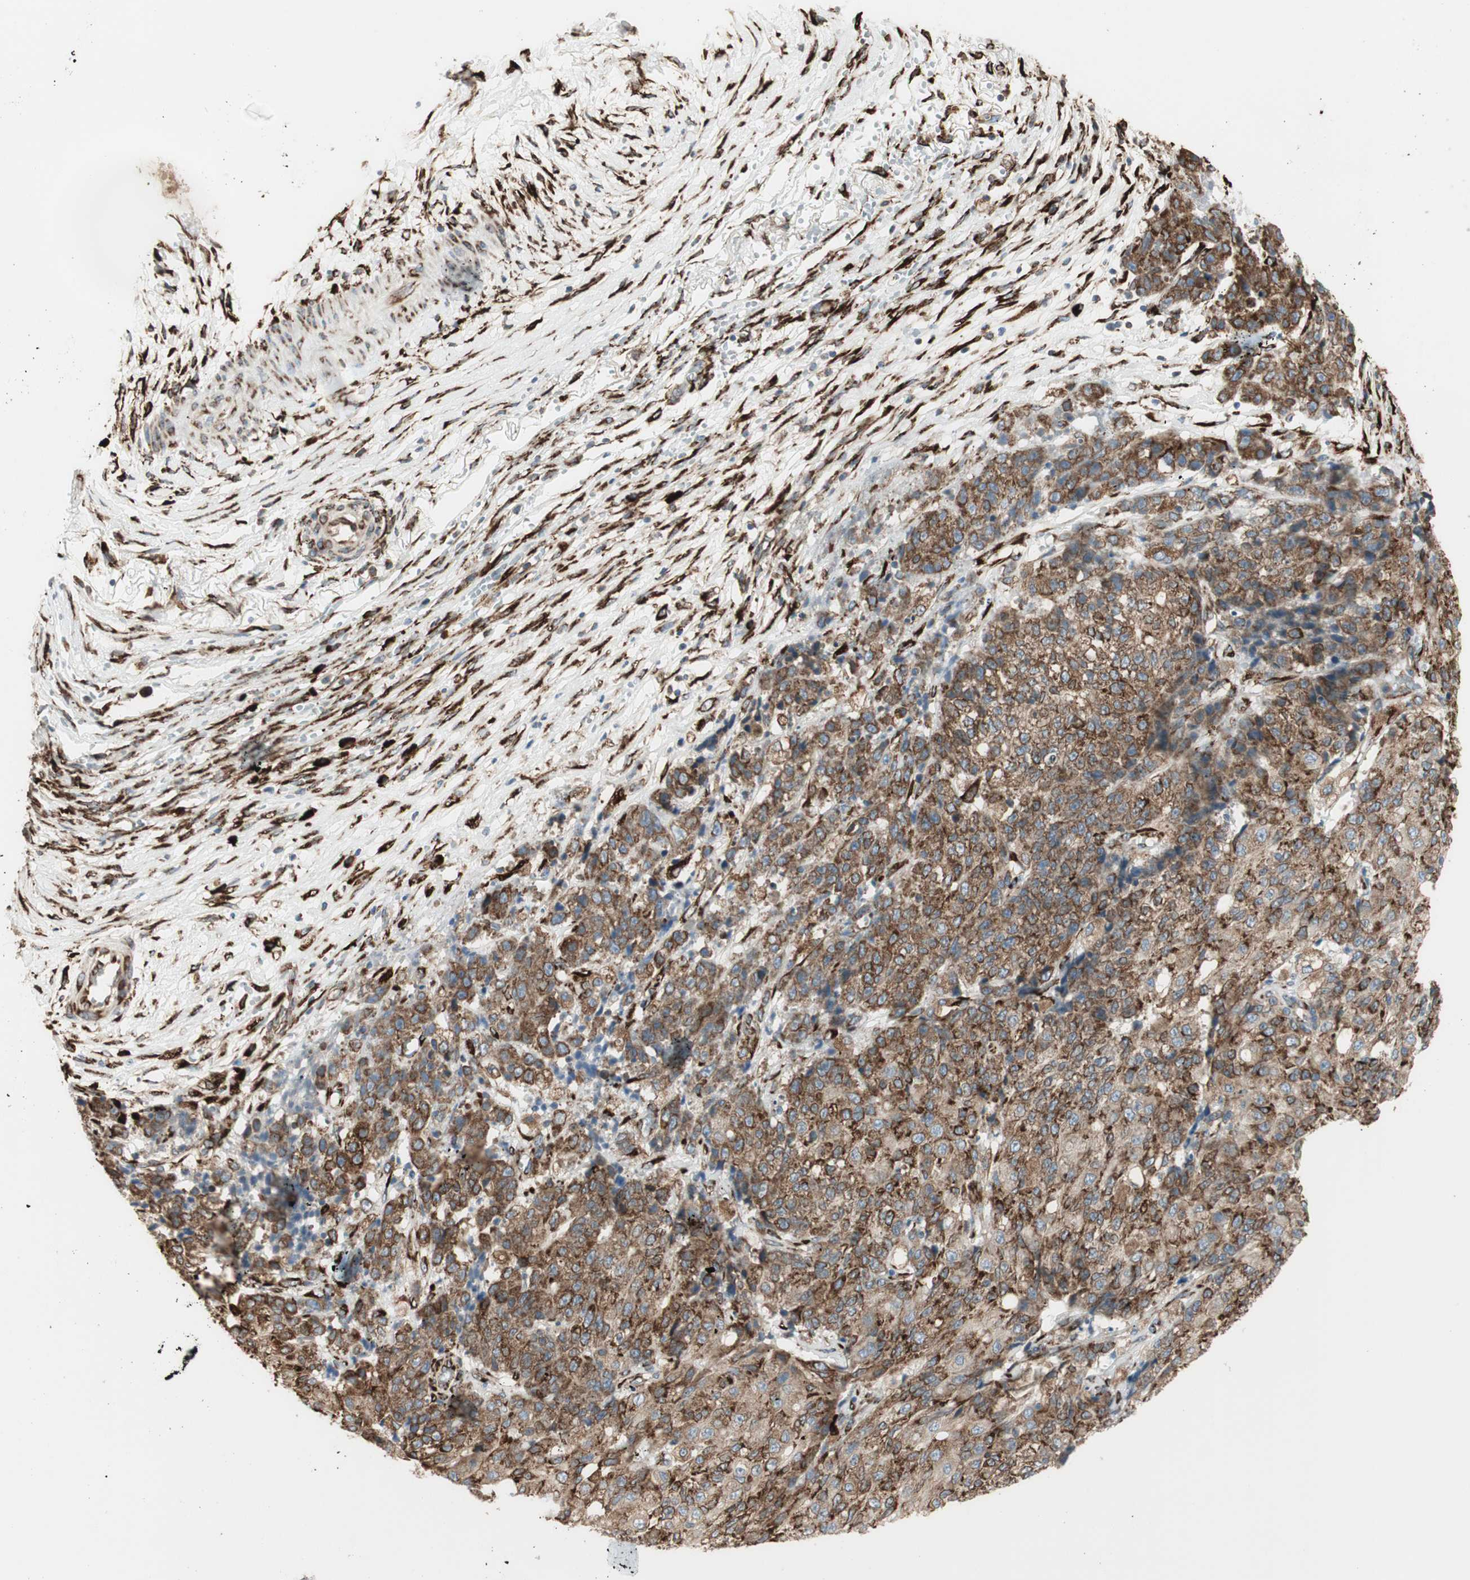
{"staining": {"intensity": "moderate", "quantity": ">75%", "location": "cytoplasmic/membranous"}, "tissue": "ovarian cancer", "cell_type": "Tumor cells", "image_type": "cancer", "snomed": [{"axis": "morphology", "description": "Carcinoma, endometroid"}, {"axis": "topography", "description": "Ovary"}], "caption": "A medium amount of moderate cytoplasmic/membranous staining is present in approximately >75% of tumor cells in ovarian cancer tissue.", "gene": "RRBP1", "patient": {"sex": "female", "age": 42}}